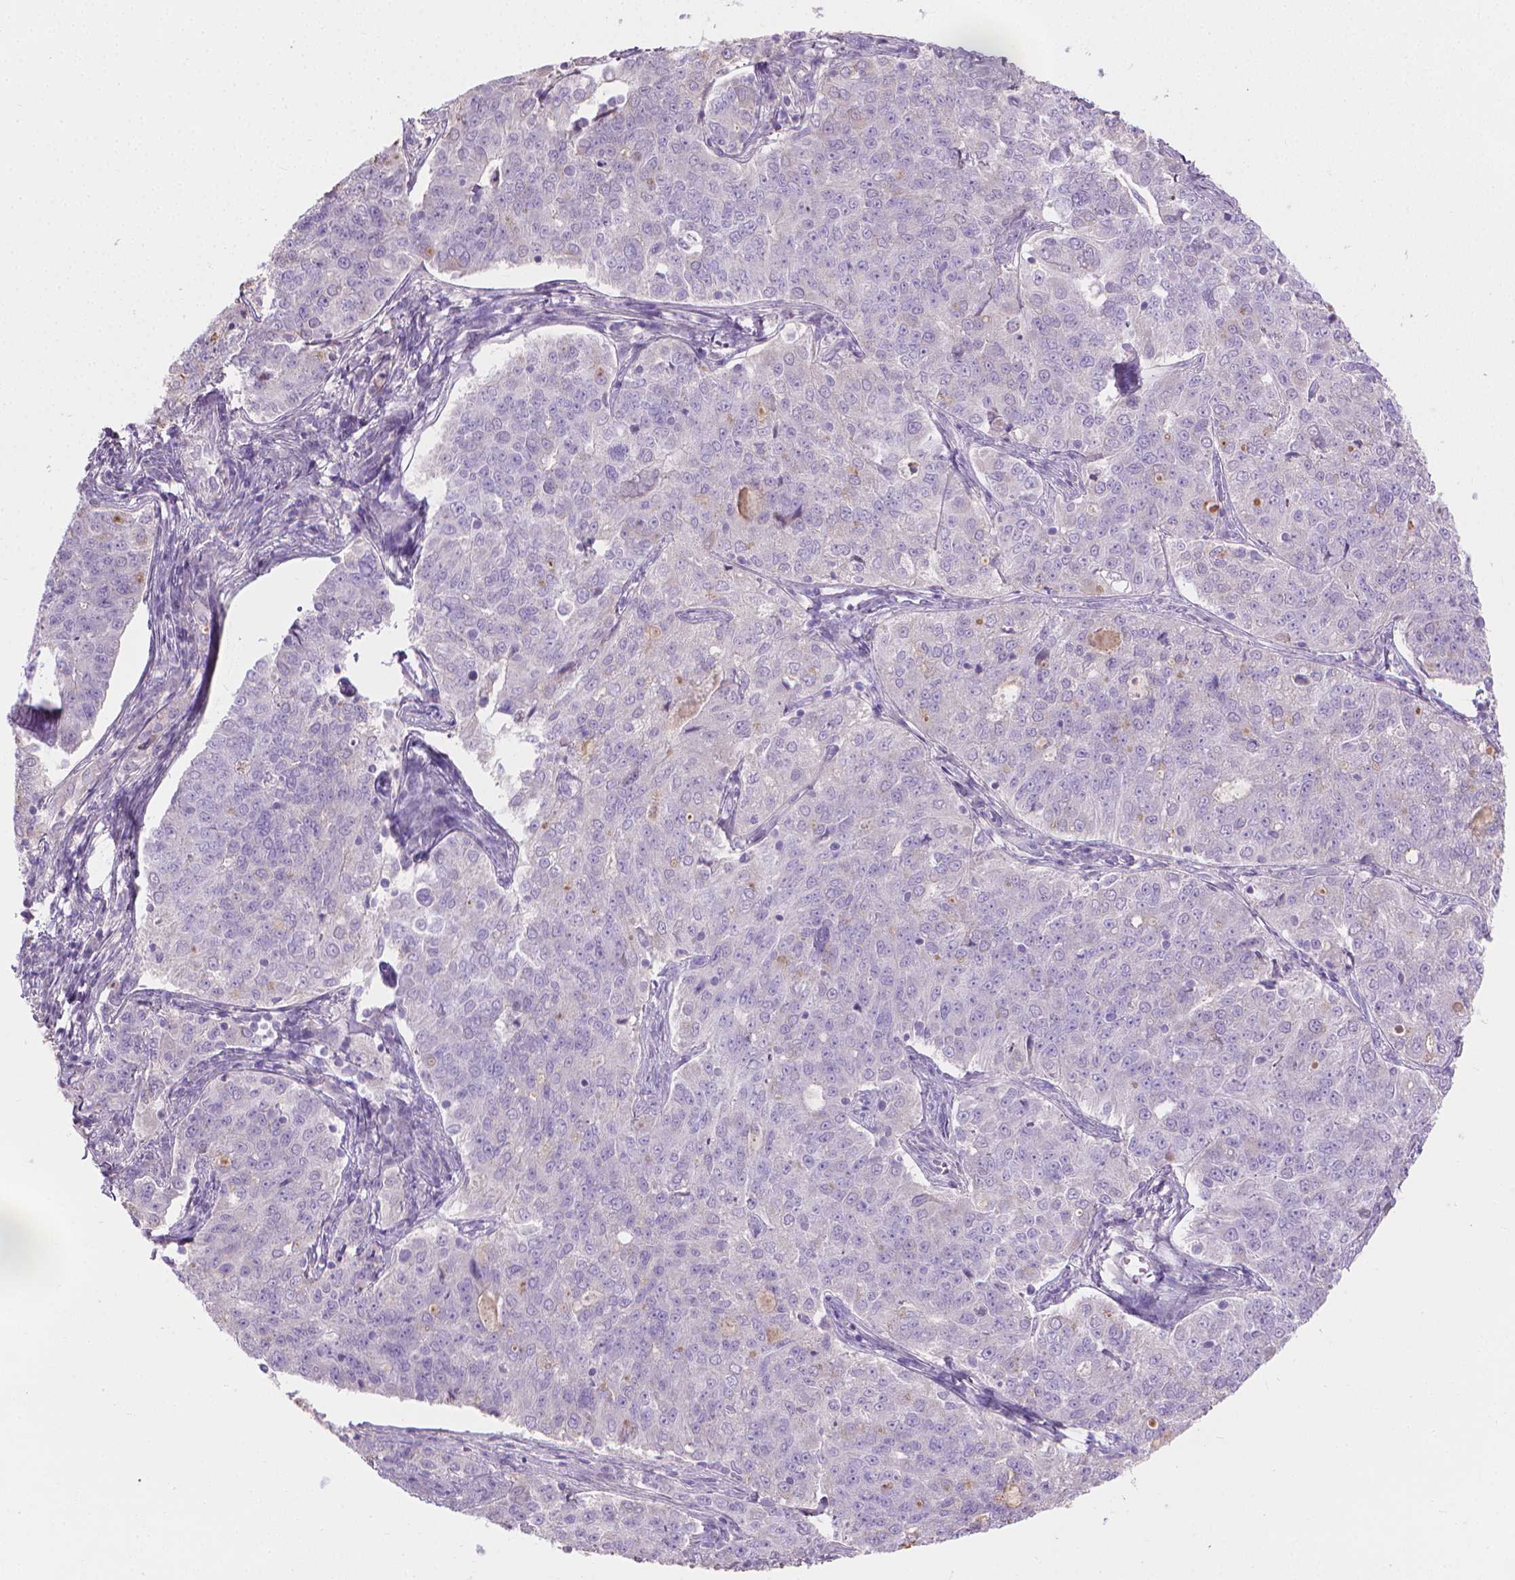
{"staining": {"intensity": "negative", "quantity": "none", "location": "none"}, "tissue": "endometrial cancer", "cell_type": "Tumor cells", "image_type": "cancer", "snomed": [{"axis": "morphology", "description": "Adenocarcinoma, NOS"}, {"axis": "topography", "description": "Endometrium"}], "caption": "The image demonstrates no significant staining in tumor cells of endometrial cancer (adenocarcinoma).", "gene": "CABCOCO1", "patient": {"sex": "female", "age": 43}}